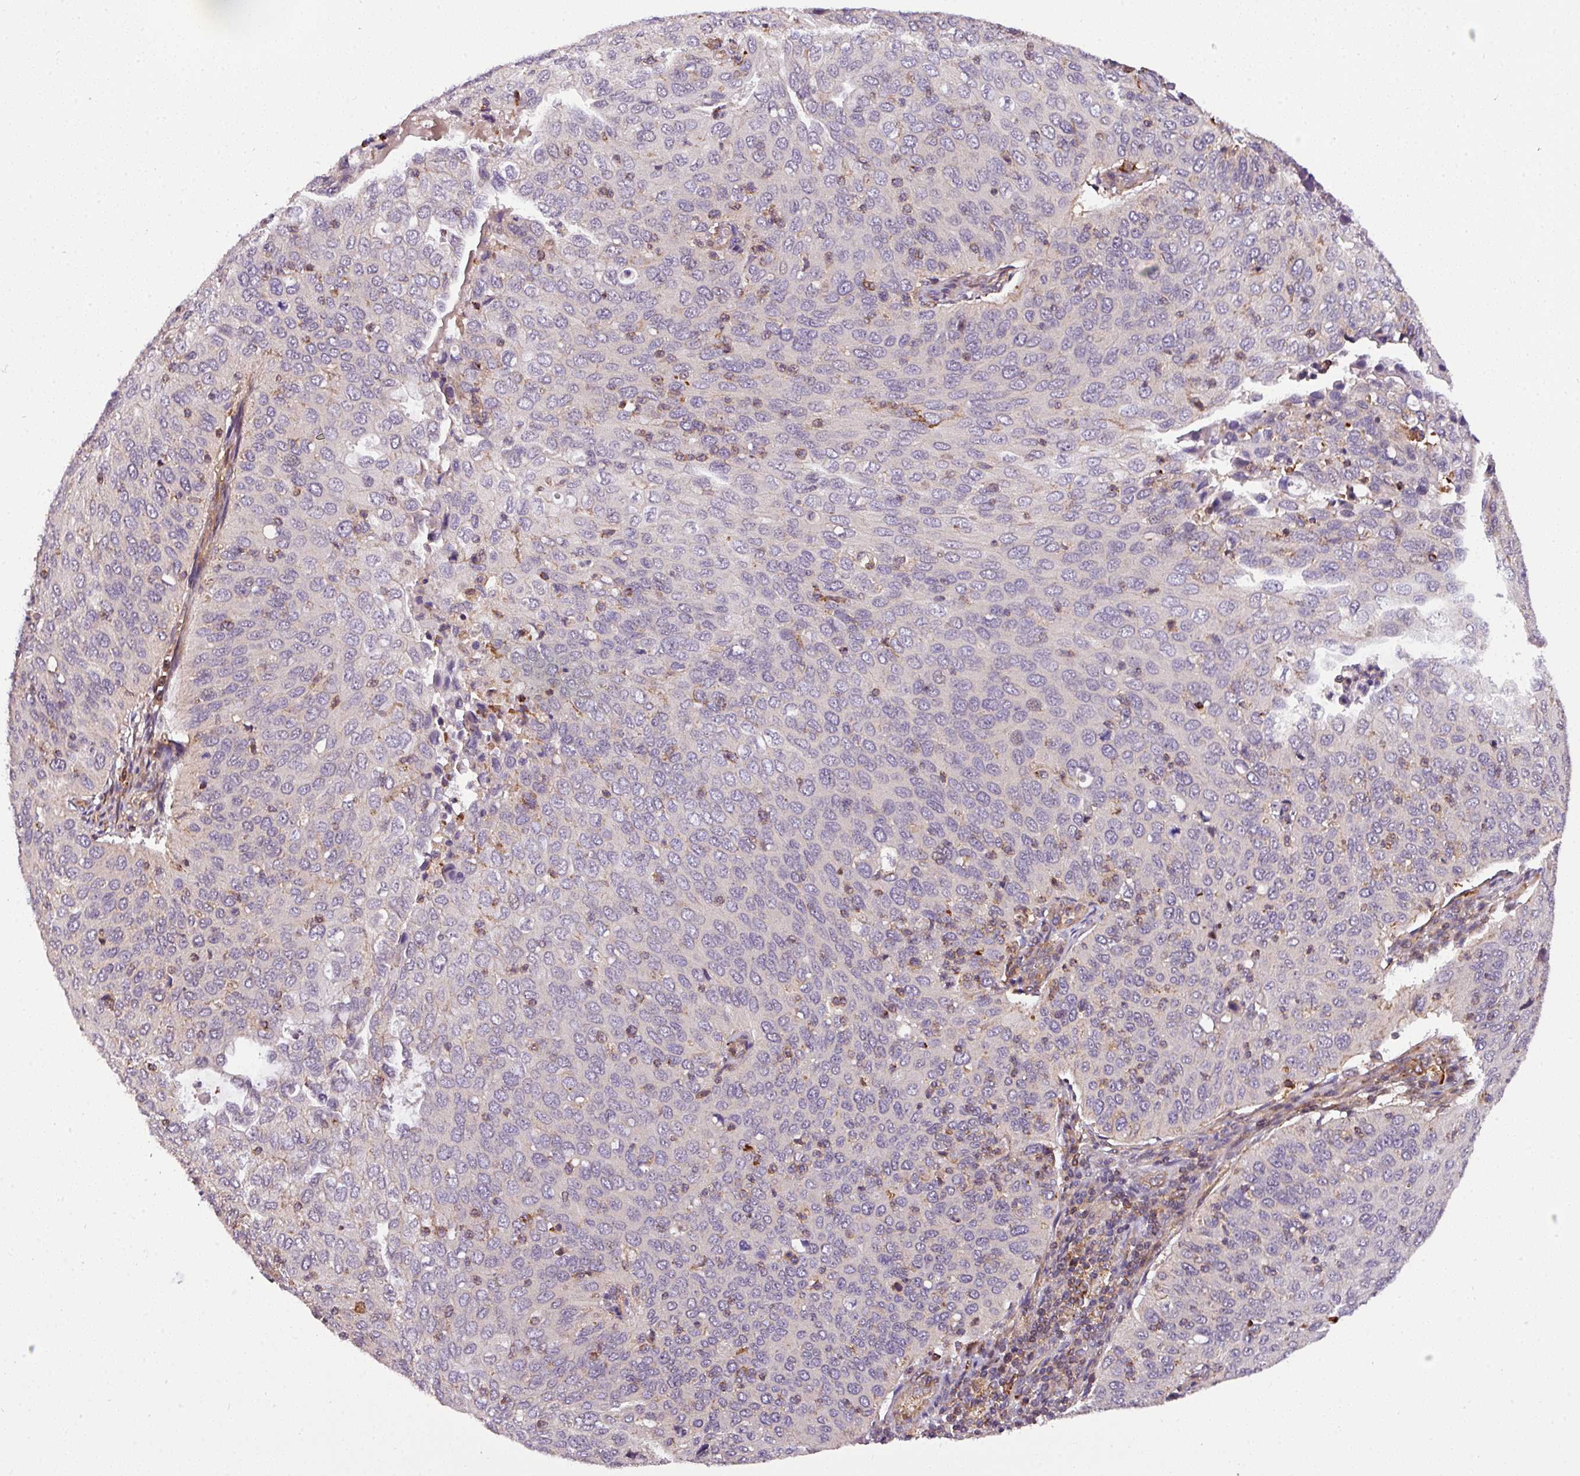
{"staining": {"intensity": "negative", "quantity": "none", "location": "none"}, "tissue": "cervical cancer", "cell_type": "Tumor cells", "image_type": "cancer", "snomed": [{"axis": "morphology", "description": "Squamous cell carcinoma, NOS"}, {"axis": "topography", "description": "Cervix"}], "caption": "Immunohistochemistry of human cervical cancer (squamous cell carcinoma) displays no staining in tumor cells.", "gene": "CASS4", "patient": {"sex": "female", "age": 36}}